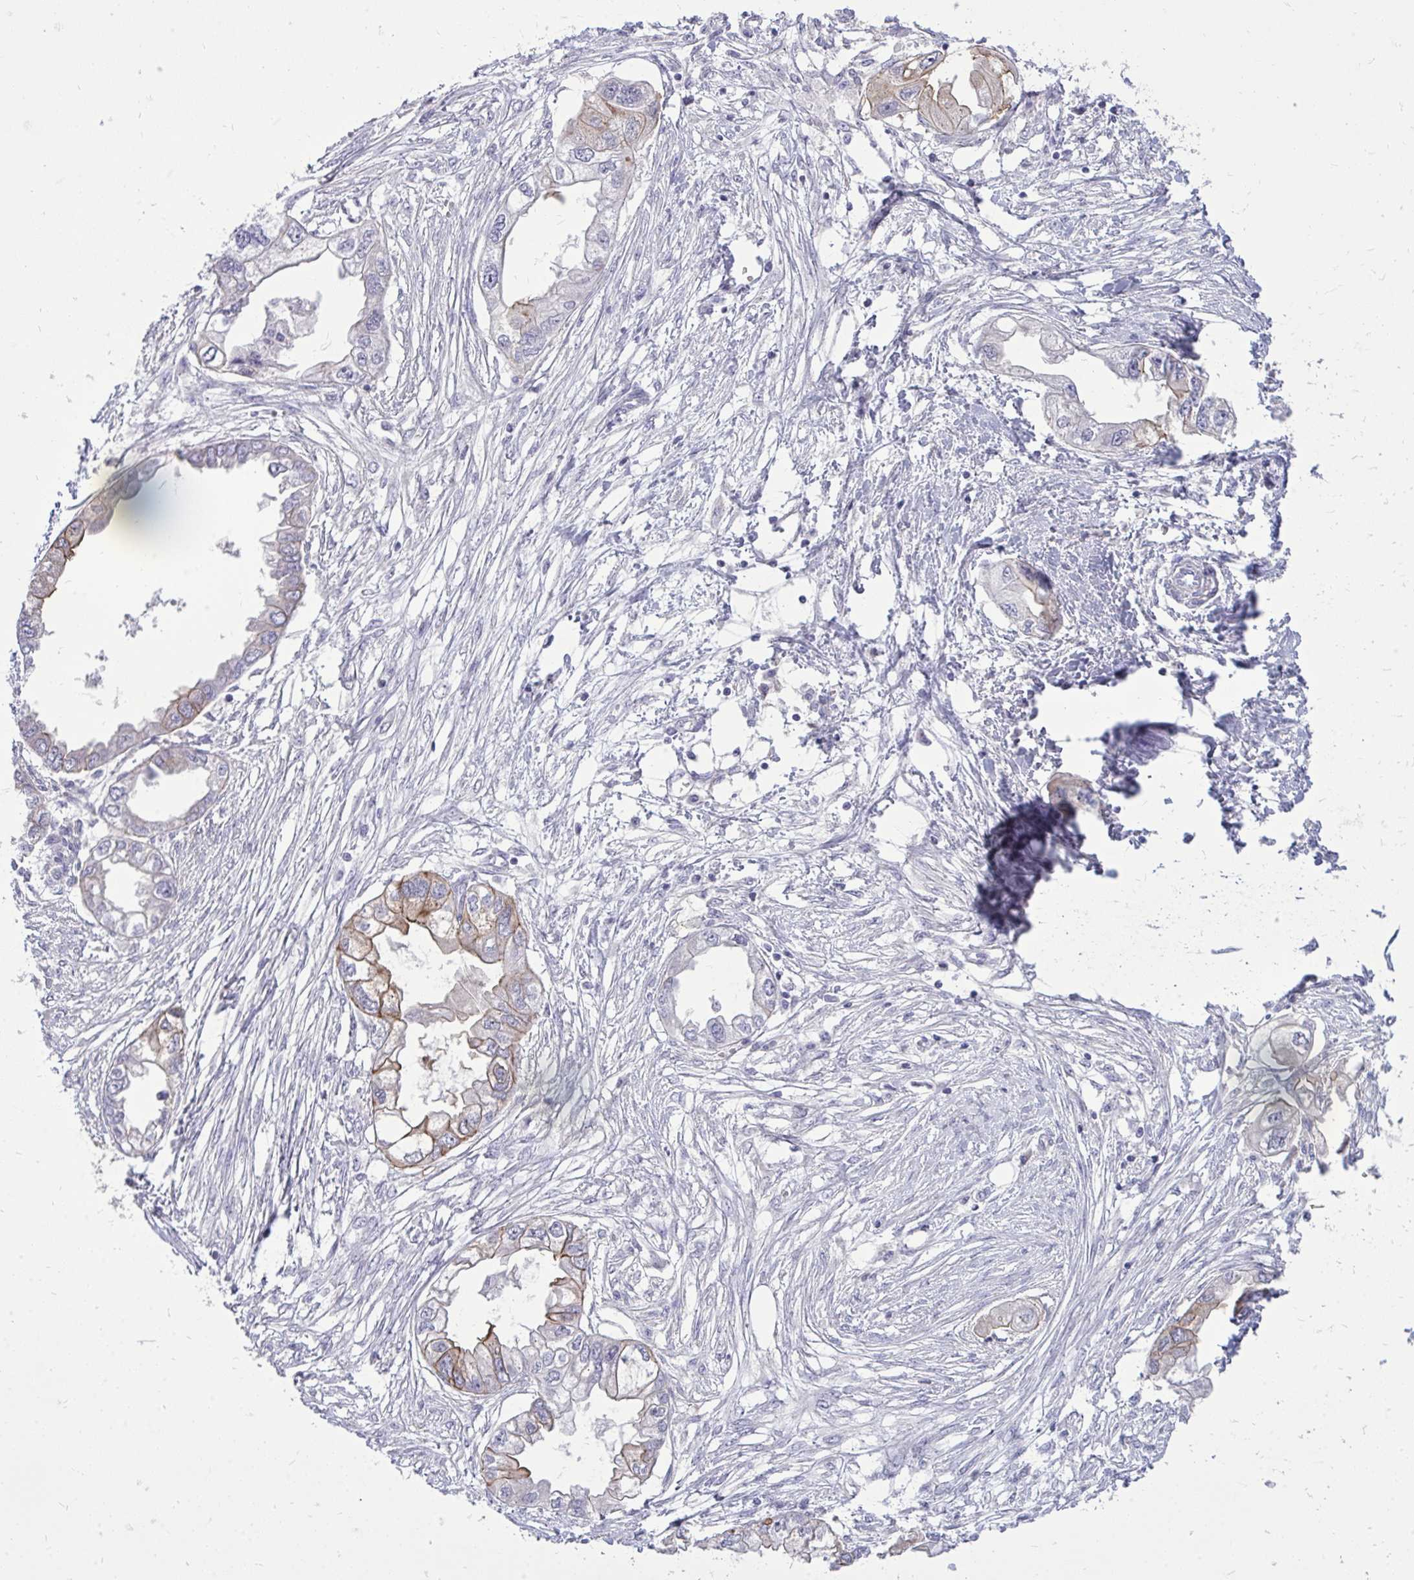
{"staining": {"intensity": "strong", "quantity": "25%-75%", "location": "cytoplasmic/membranous"}, "tissue": "endometrial cancer", "cell_type": "Tumor cells", "image_type": "cancer", "snomed": [{"axis": "morphology", "description": "Adenocarcinoma, NOS"}, {"axis": "morphology", "description": "Adenocarcinoma, metastatic, NOS"}, {"axis": "topography", "description": "Adipose tissue"}, {"axis": "topography", "description": "Endometrium"}], "caption": "Human endometrial cancer stained with a protein marker reveals strong staining in tumor cells.", "gene": "SPTBN2", "patient": {"sex": "female", "age": 67}}